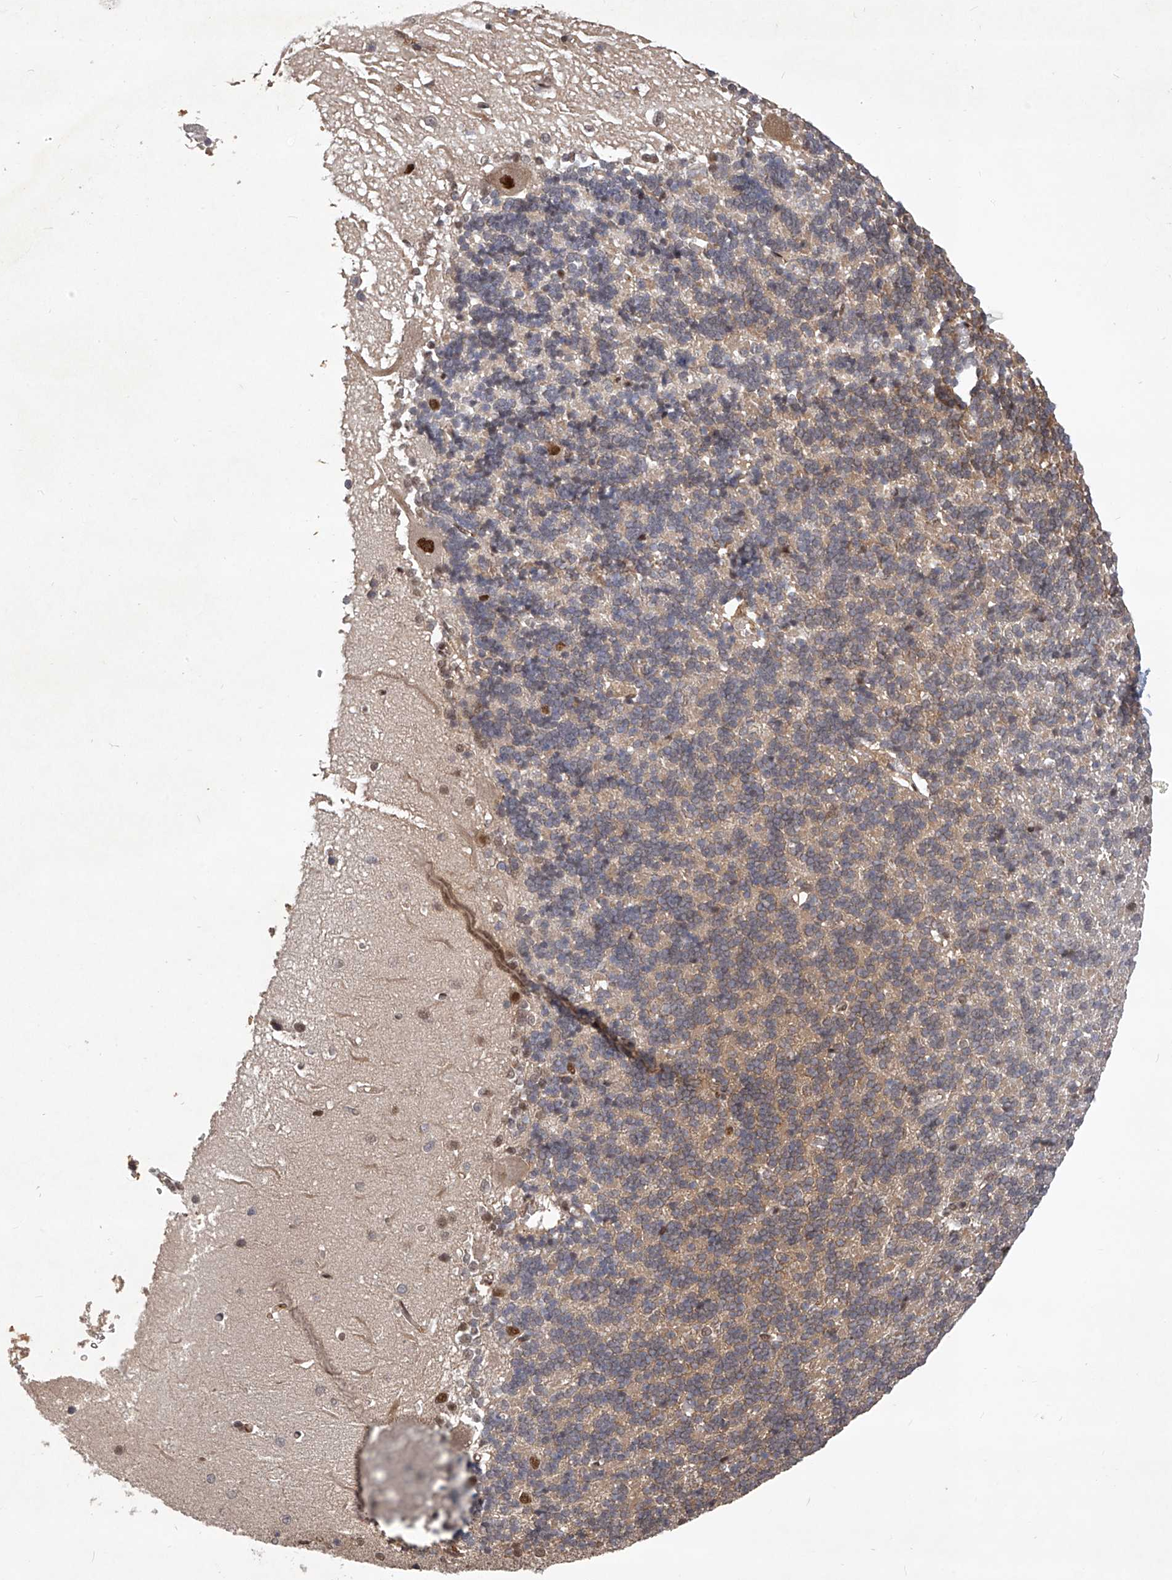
{"staining": {"intensity": "negative", "quantity": "none", "location": "none"}, "tissue": "cerebellum", "cell_type": "Cells in granular layer", "image_type": "normal", "snomed": [{"axis": "morphology", "description": "Normal tissue, NOS"}, {"axis": "topography", "description": "Cerebellum"}], "caption": "DAB immunohistochemical staining of normal human cerebellum reveals no significant staining in cells in granular layer.", "gene": "PSMB1", "patient": {"sex": "male", "age": 37}}